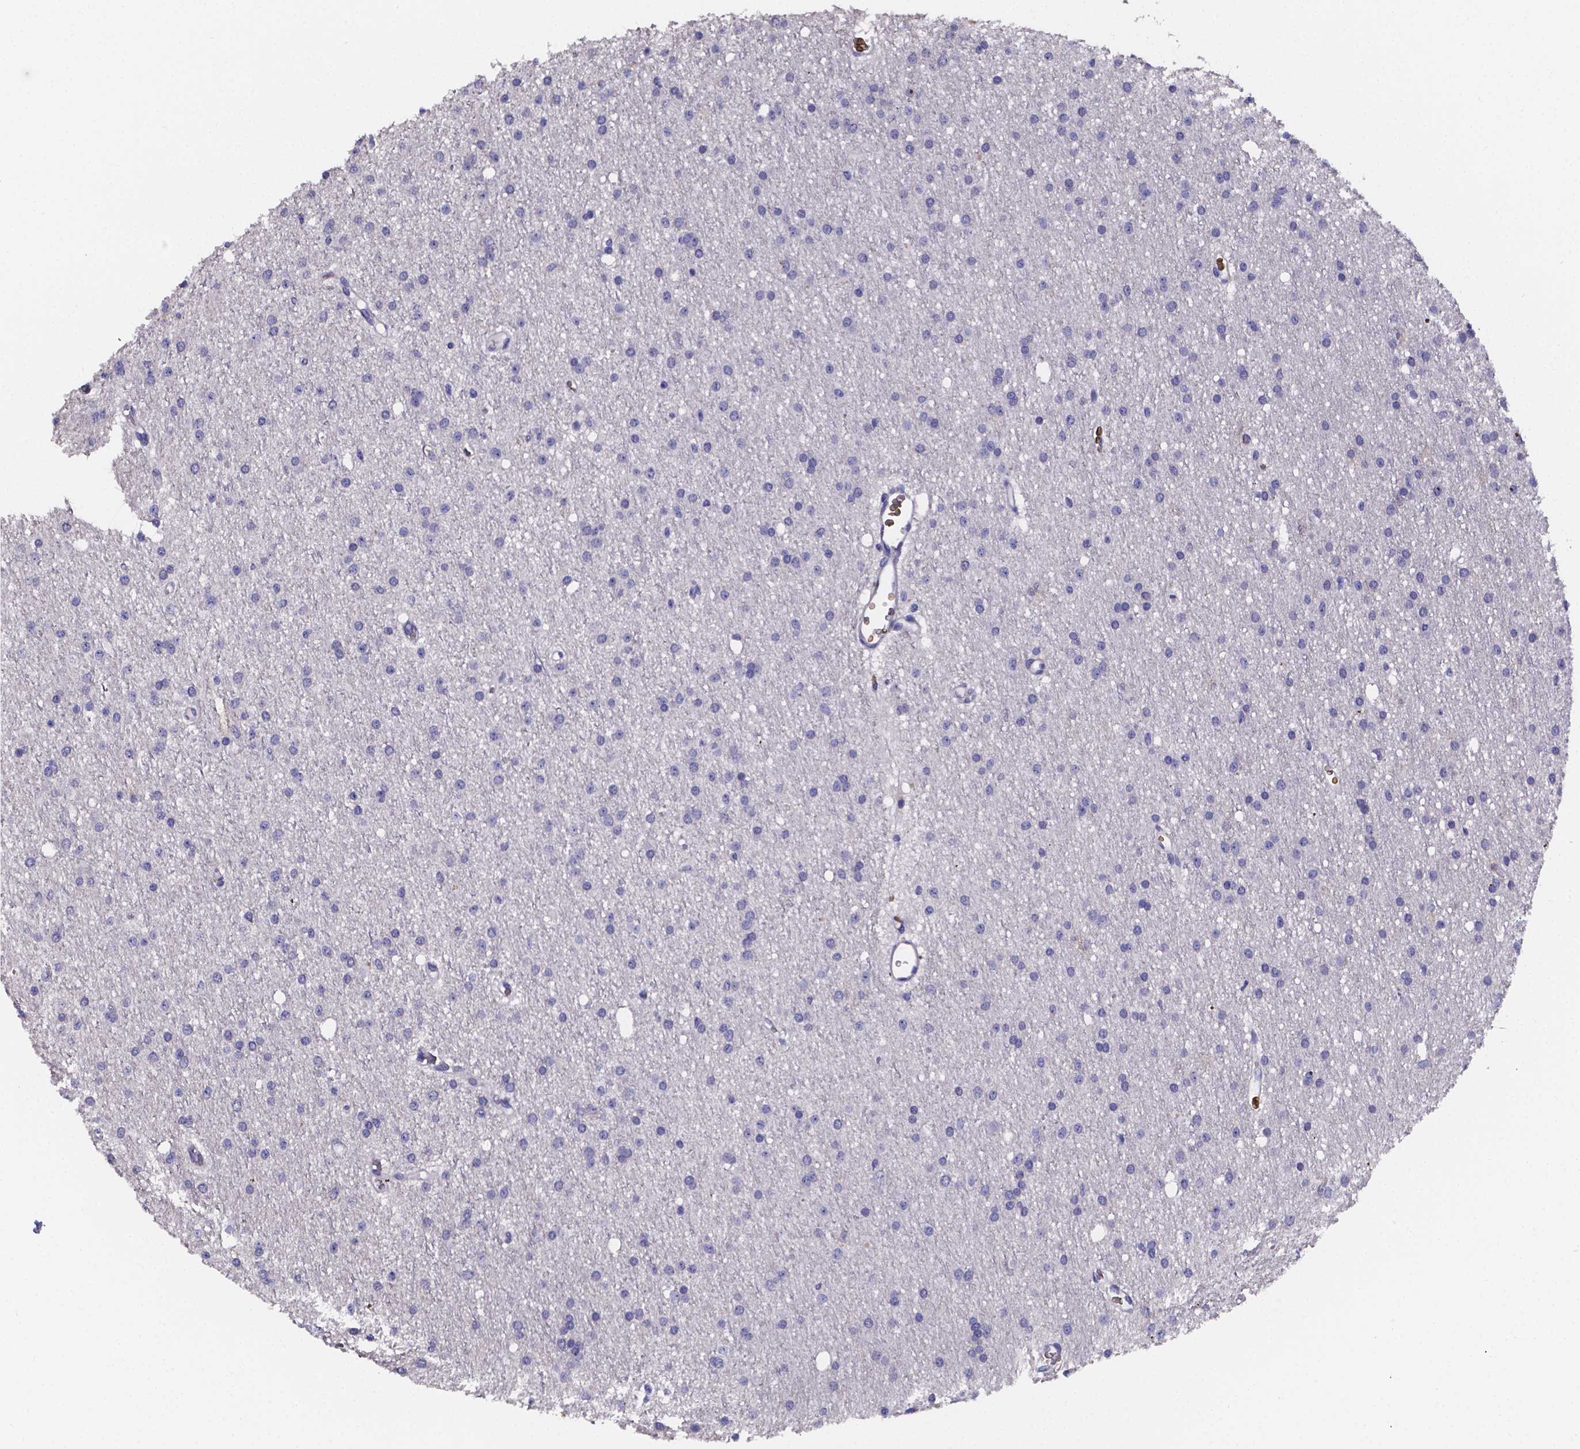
{"staining": {"intensity": "negative", "quantity": "none", "location": "none"}, "tissue": "glioma", "cell_type": "Tumor cells", "image_type": "cancer", "snomed": [{"axis": "morphology", "description": "Glioma, malignant, Low grade"}, {"axis": "topography", "description": "Brain"}], "caption": "The image displays no significant positivity in tumor cells of glioma.", "gene": "GABRA3", "patient": {"sex": "male", "age": 27}}